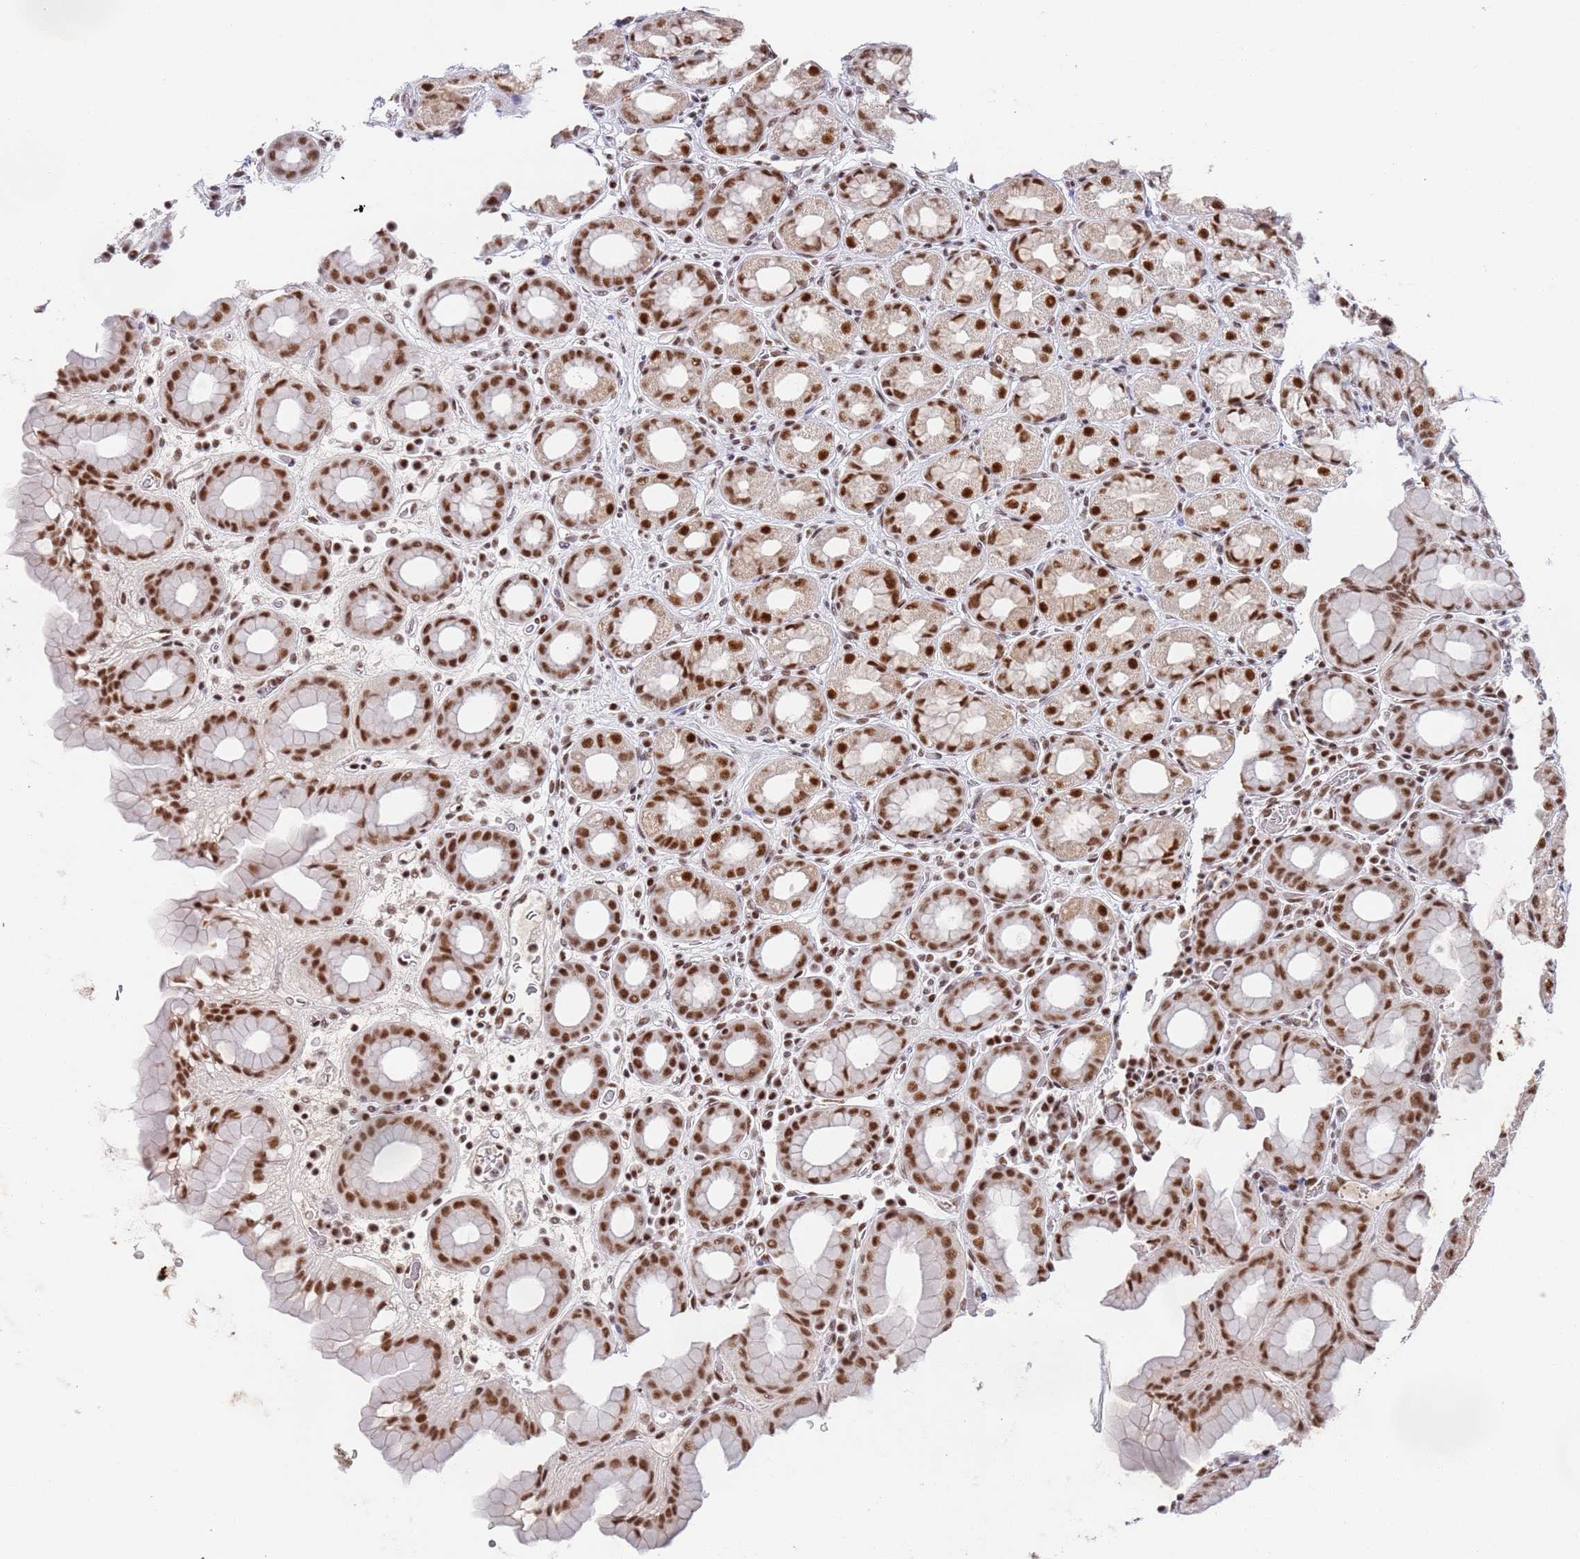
{"staining": {"intensity": "strong", "quantity": ">75%", "location": "nuclear"}, "tissue": "stomach", "cell_type": "Glandular cells", "image_type": "normal", "snomed": [{"axis": "morphology", "description": "Normal tissue, NOS"}, {"axis": "topography", "description": "Stomach, upper"}], "caption": "Protein analysis of unremarkable stomach displays strong nuclear positivity in about >75% of glandular cells. (DAB = brown stain, brightfield microscopy at high magnification).", "gene": "AKAP8L", "patient": {"sex": "male", "age": 68}}